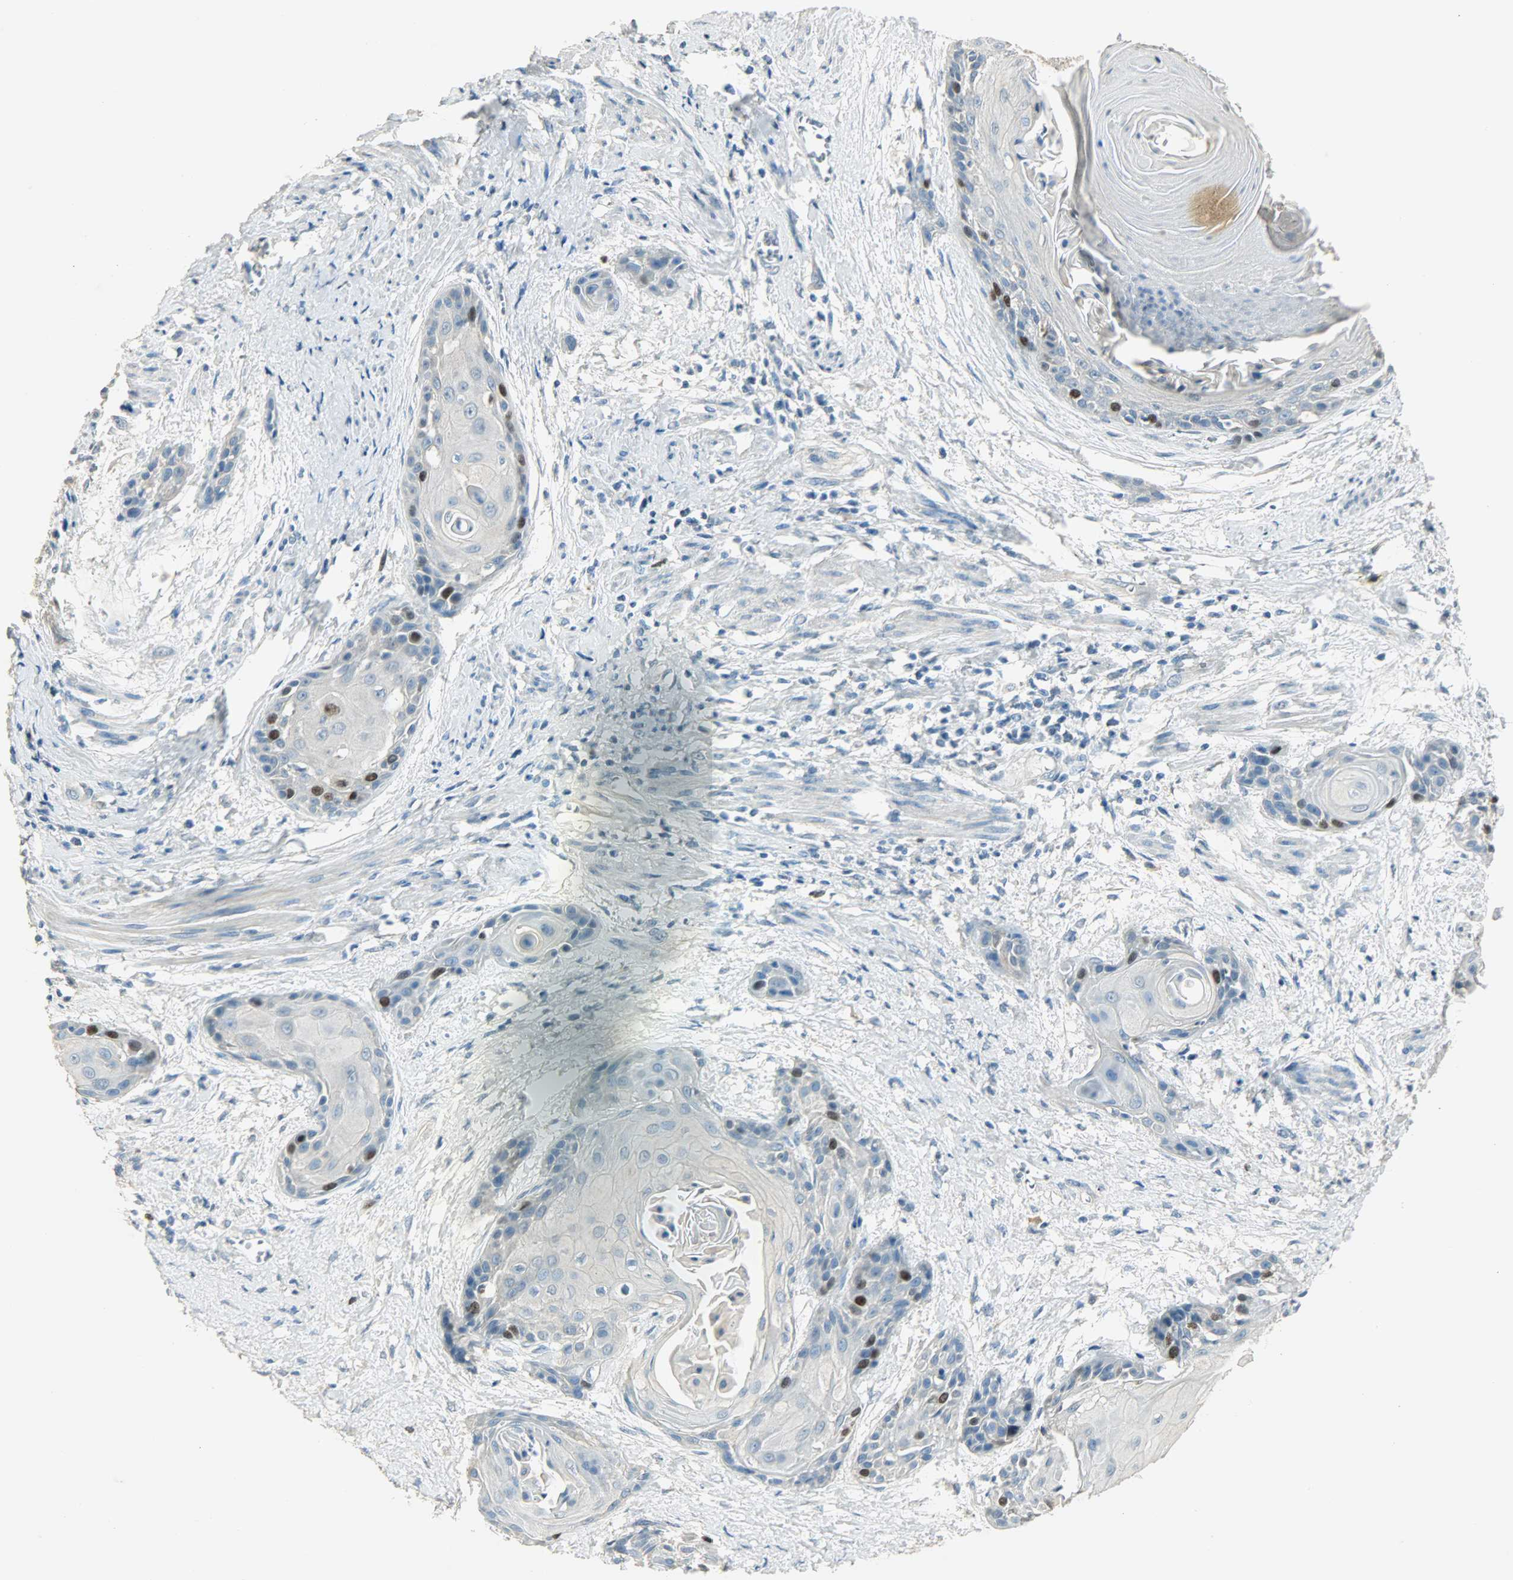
{"staining": {"intensity": "strong", "quantity": "<25%", "location": "nuclear"}, "tissue": "cervical cancer", "cell_type": "Tumor cells", "image_type": "cancer", "snomed": [{"axis": "morphology", "description": "Squamous cell carcinoma, NOS"}, {"axis": "topography", "description": "Cervix"}], "caption": "Human cervical cancer stained with a protein marker demonstrates strong staining in tumor cells.", "gene": "TPX2", "patient": {"sex": "female", "age": 57}}